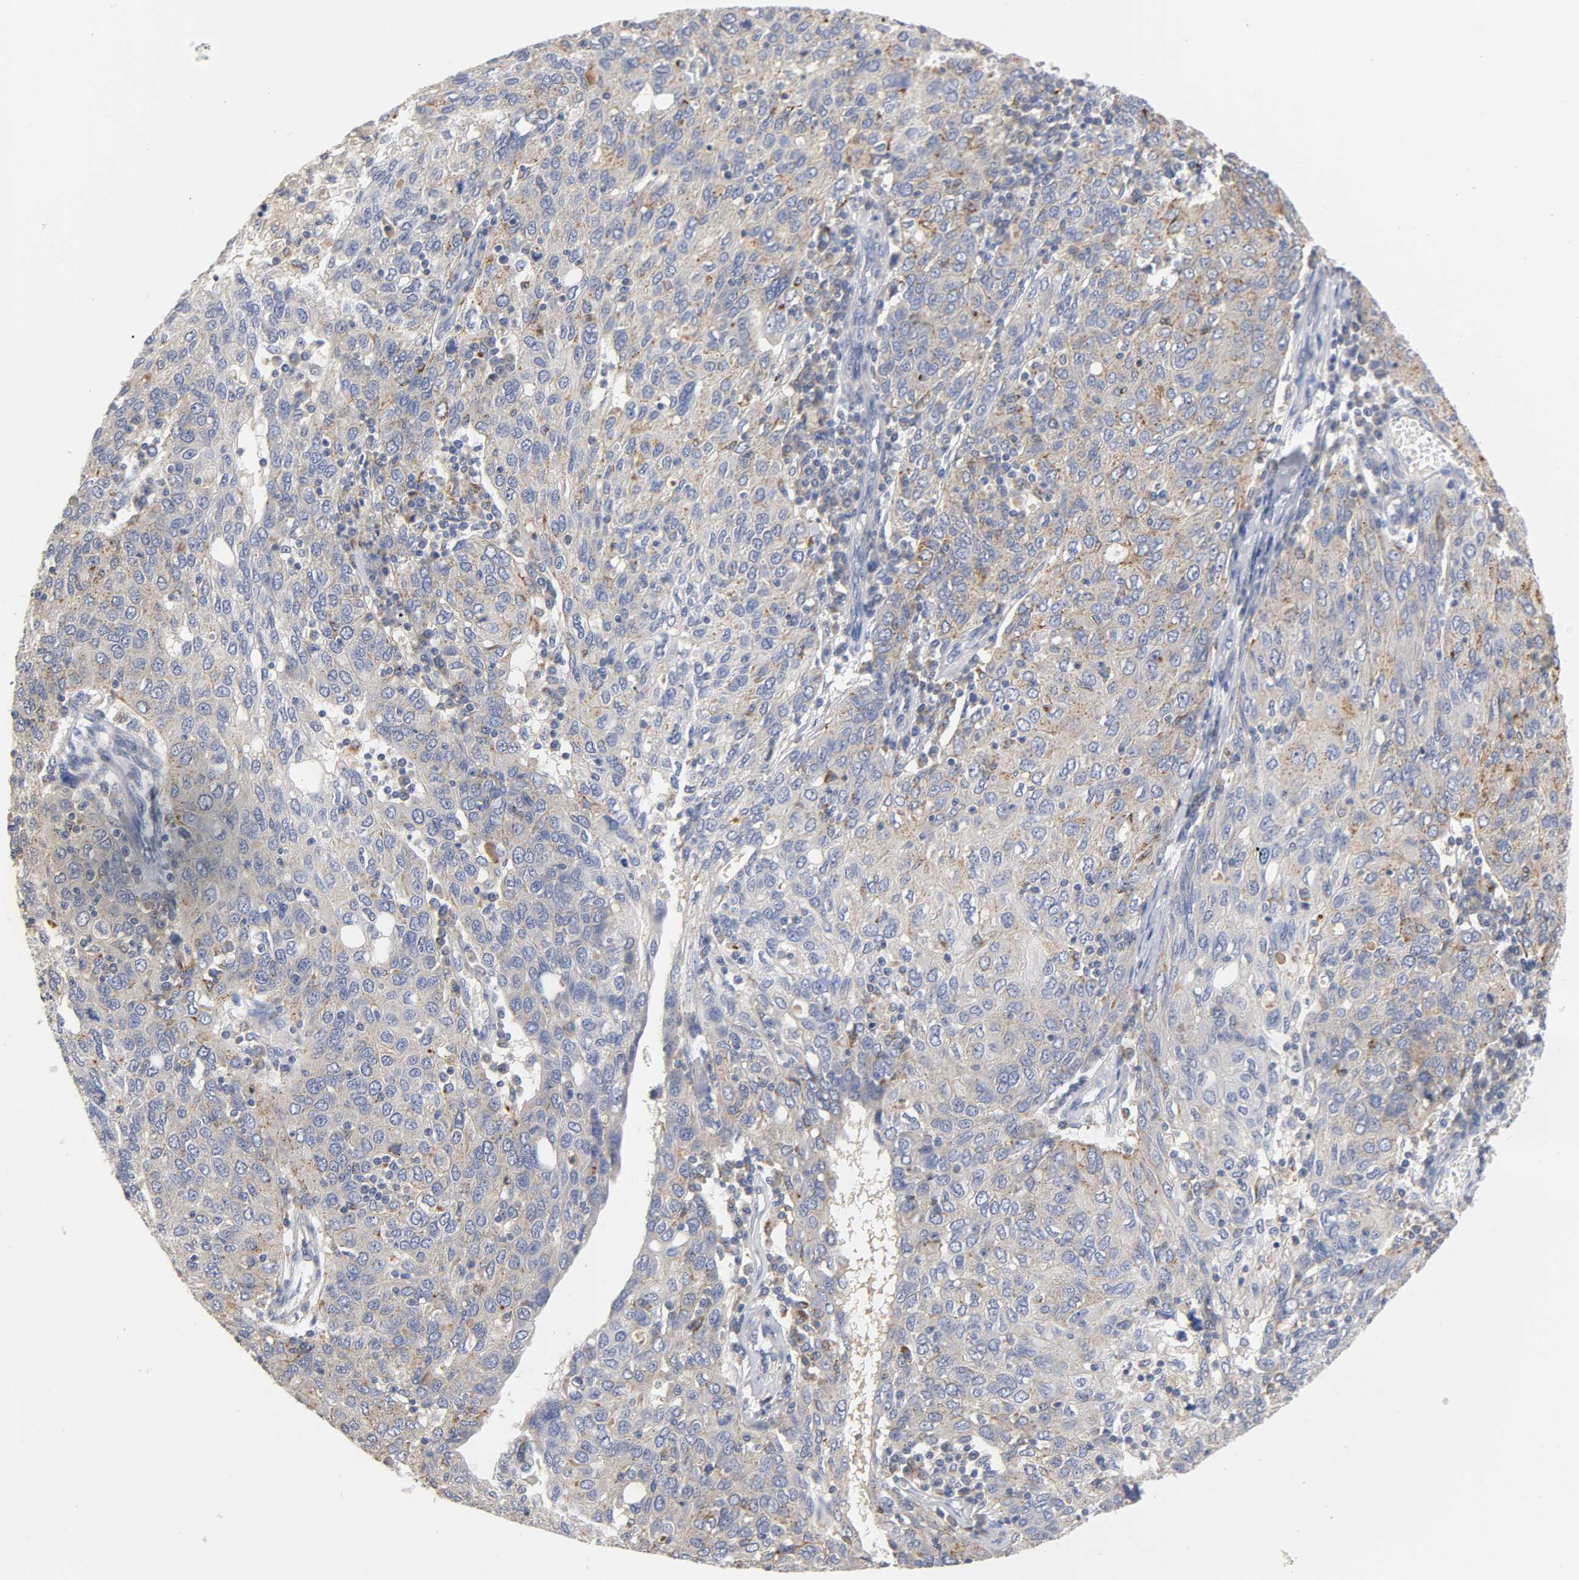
{"staining": {"intensity": "weak", "quantity": "25%-75%", "location": "cytoplasmic/membranous"}, "tissue": "ovarian cancer", "cell_type": "Tumor cells", "image_type": "cancer", "snomed": [{"axis": "morphology", "description": "Carcinoma, endometroid"}, {"axis": "topography", "description": "Ovary"}], "caption": "Protein expression analysis of endometroid carcinoma (ovarian) exhibits weak cytoplasmic/membranous staining in about 25%-75% of tumor cells. Using DAB (3,3'-diaminobenzidine) (brown) and hematoxylin (blue) stains, captured at high magnification using brightfield microscopy.", "gene": "SEMA5A", "patient": {"sex": "female", "age": 50}}